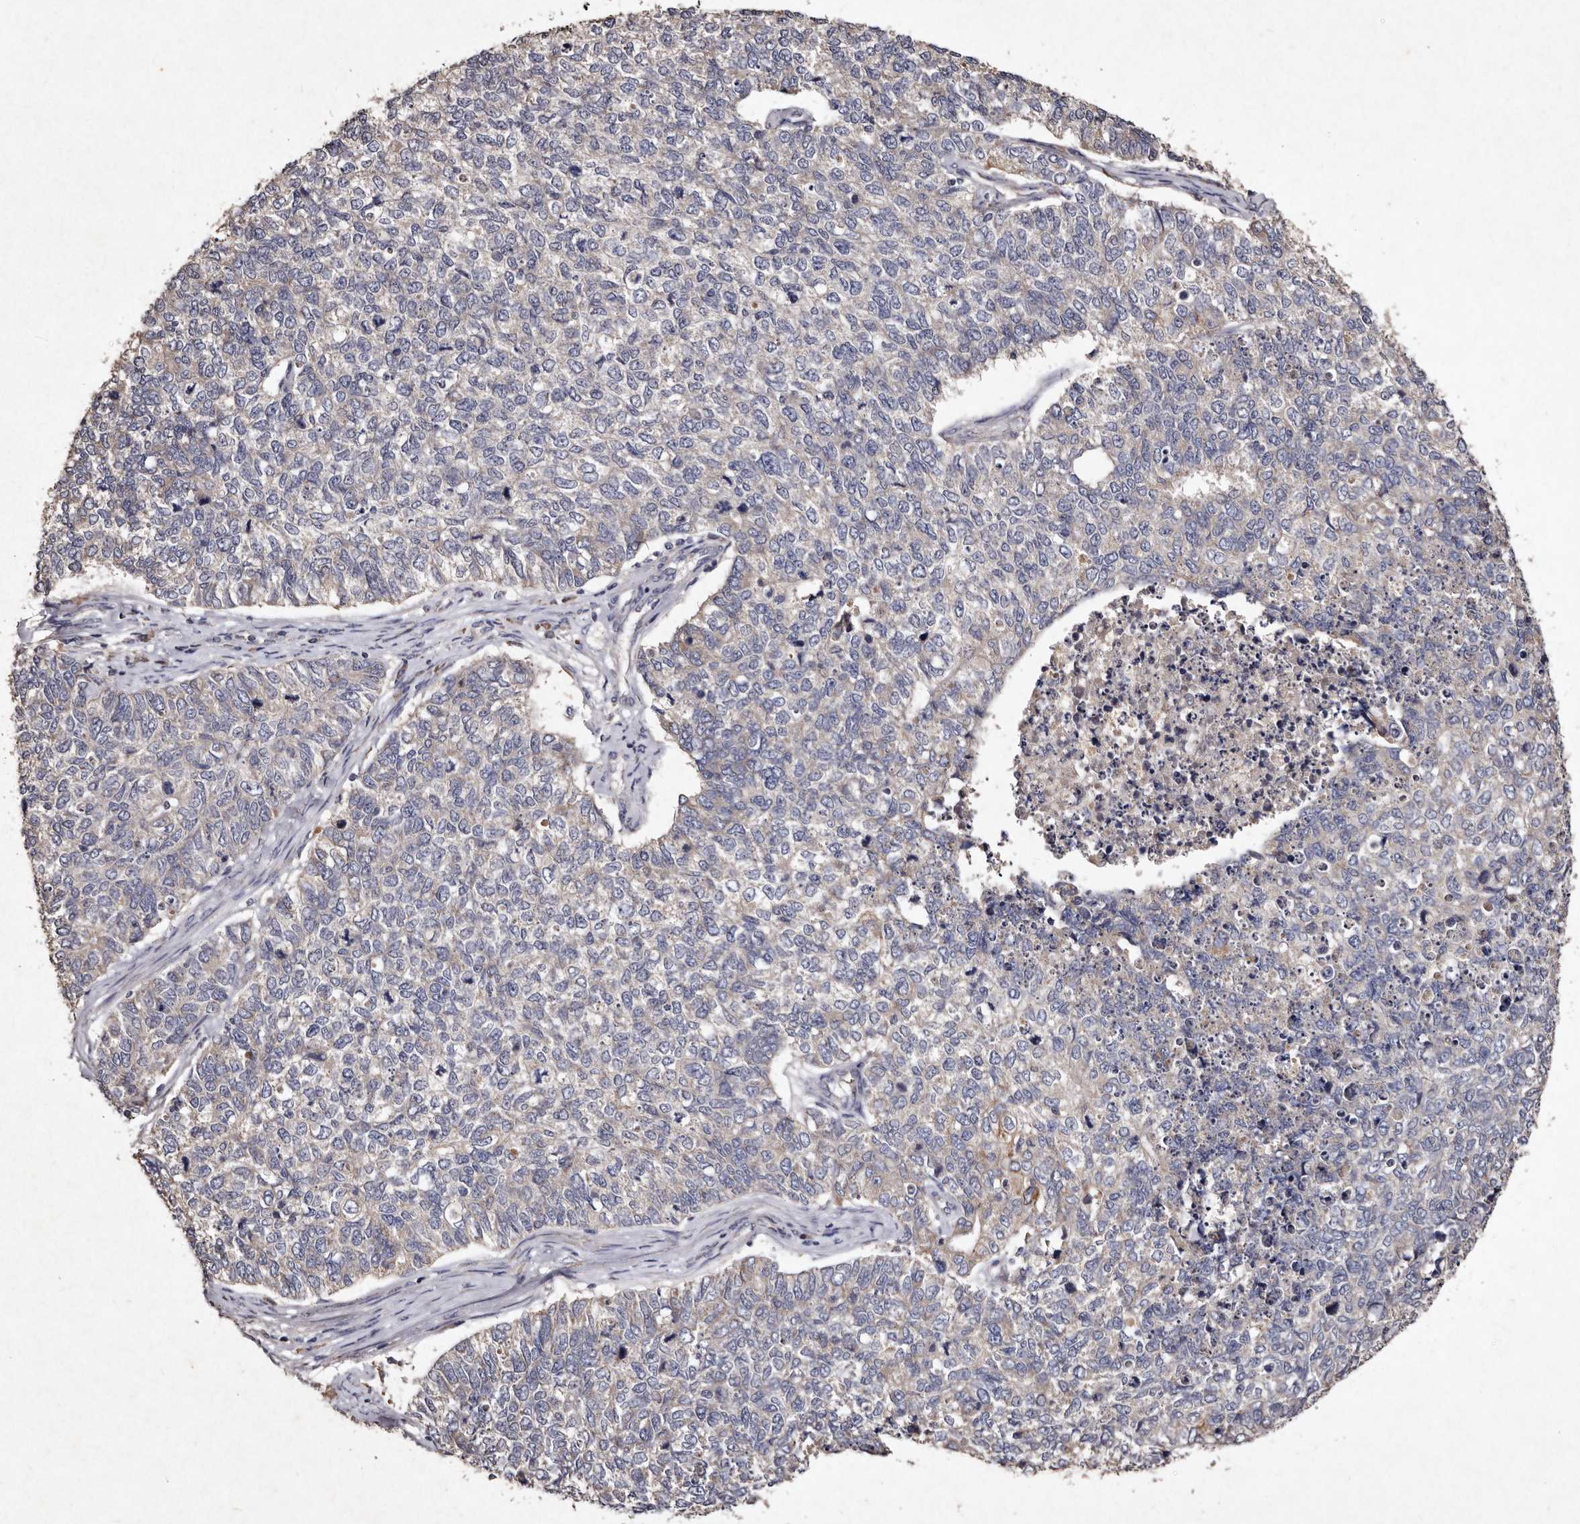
{"staining": {"intensity": "negative", "quantity": "none", "location": "none"}, "tissue": "cervical cancer", "cell_type": "Tumor cells", "image_type": "cancer", "snomed": [{"axis": "morphology", "description": "Squamous cell carcinoma, NOS"}, {"axis": "topography", "description": "Cervix"}], "caption": "This is an immunohistochemistry micrograph of human cervical squamous cell carcinoma. There is no expression in tumor cells.", "gene": "TFB1M", "patient": {"sex": "female", "age": 63}}